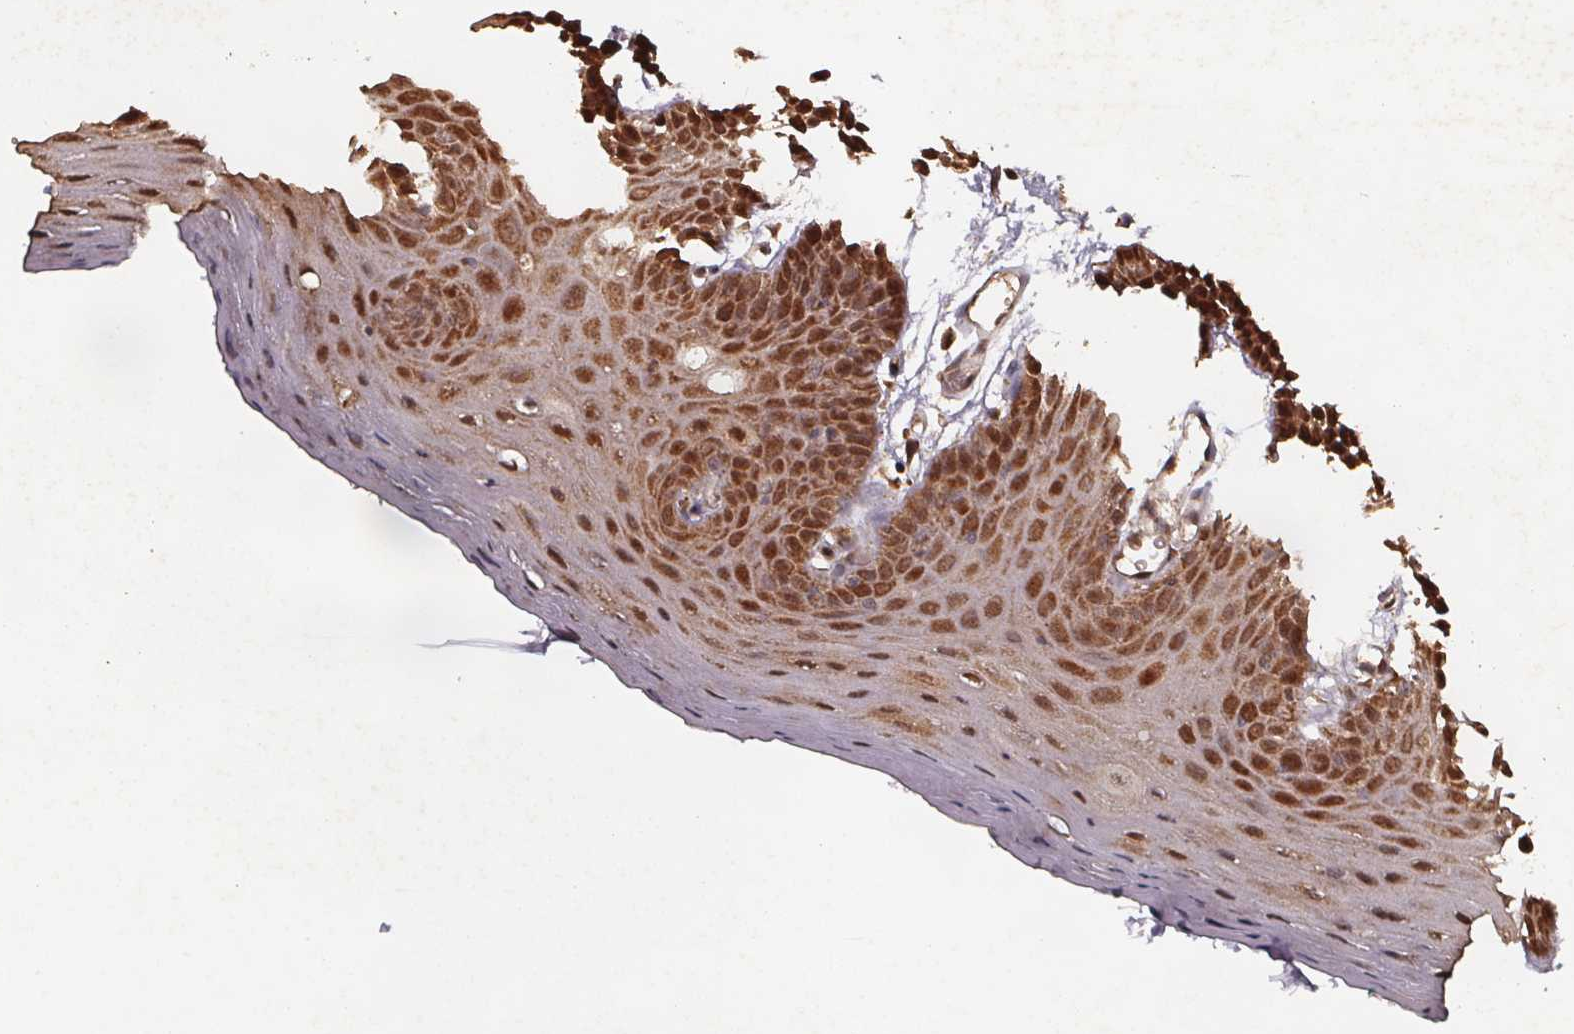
{"staining": {"intensity": "moderate", "quantity": "25%-75%", "location": "cytoplasmic/membranous,nuclear"}, "tissue": "oral mucosa", "cell_type": "Squamous epithelial cells", "image_type": "normal", "snomed": [{"axis": "morphology", "description": "Normal tissue, NOS"}, {"axis": "morphology", "description": "Squamous cell carcinoma, NOS"}, {"axis": "topography", "description": "Oral tissue"}, {"axis": "topography", "description": "Head-Neck"}], "caption": "Immunohistochemical staining of normal human oral mucosa shows moderate cytoplasmic/membranous,nuclear protein staining in approximately 25%-75% of squamous epithelial cells.", "gene": "ZNF879", "patient": {"sex": "female", "age": 50}}